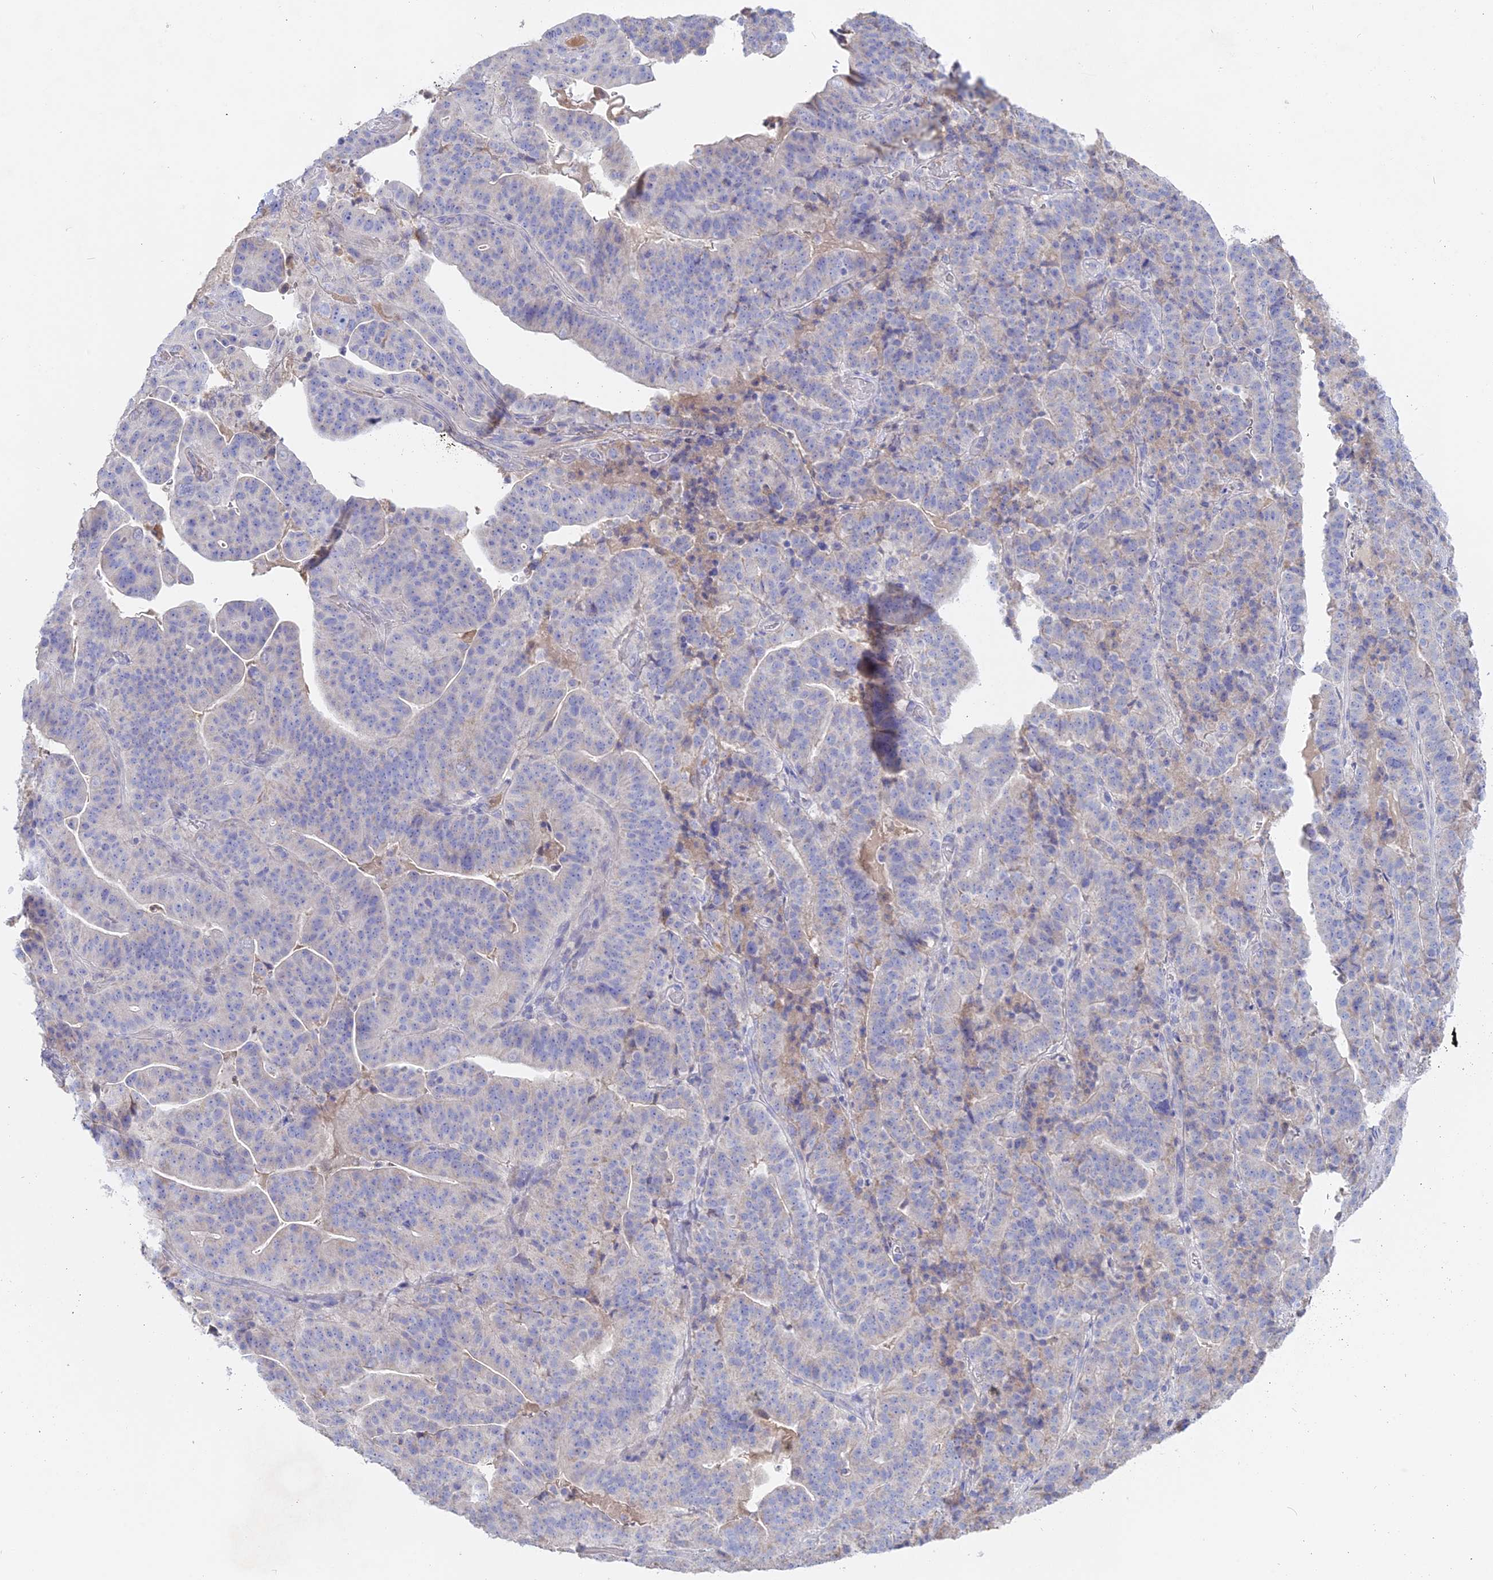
{"staining": {"intensity": "negative", "quantity": "none", "location": "none"}, "tissue": "stomach cancer", "cell_type": "Tumor cells", "image_type": "cancer", "snomed": [{"axis": "morphology", "description": "Adenocarcinoma, NOS"}, {"axis": "topography", "description": "Stomach"}], "caption": "There is no significant positivity in tumor cells of adenocarcinoma (stomach).", "gene": "ADGRA1", "patient": {"sex": "male", "age": 48}}